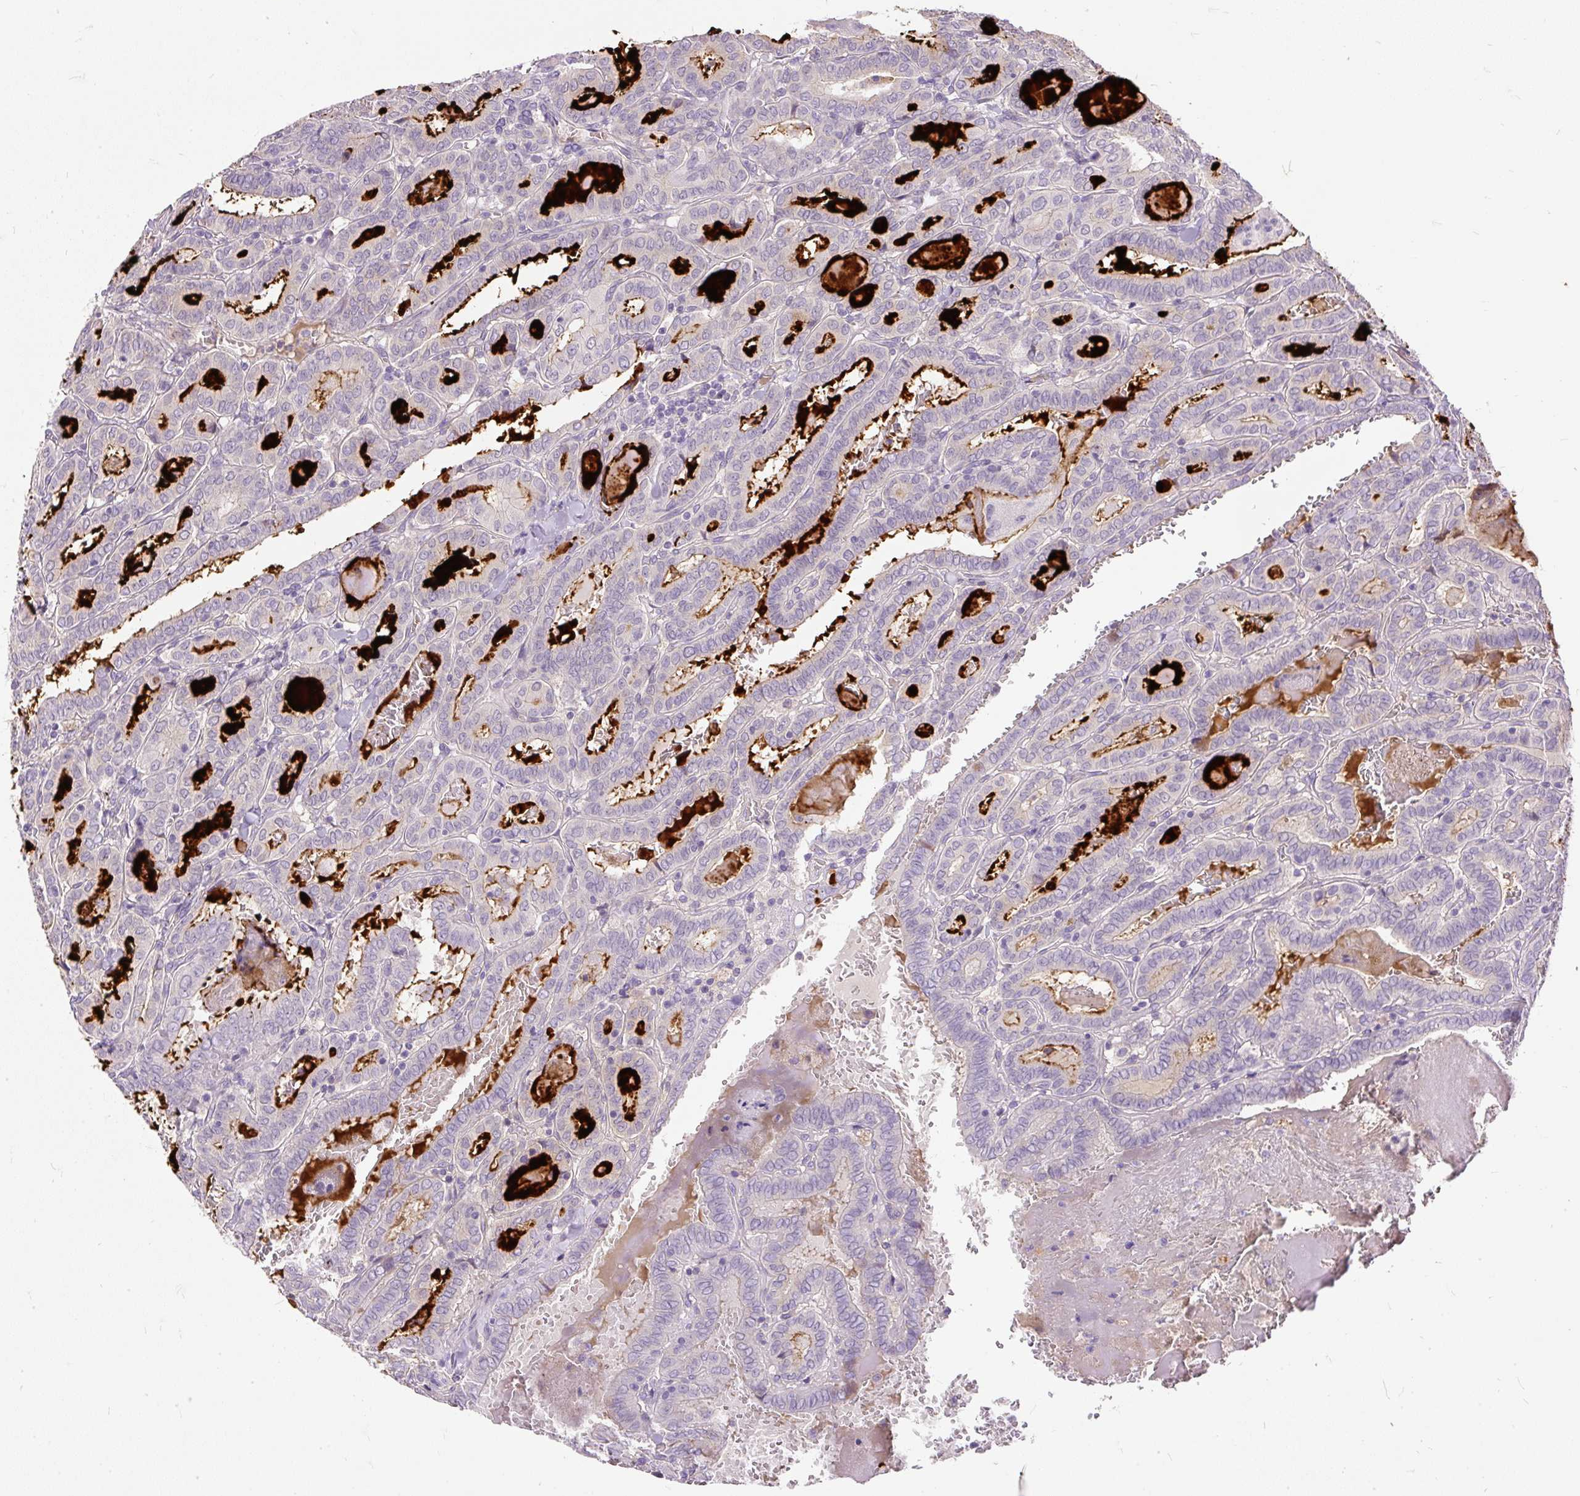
{"staining": {"intensity": "negative", "quantity": "none", "location": "none"}, "tissue": "thyroid cancer", "cell_type": "Tumor cells", "image_type": "cancer", "snomed": [{"axis": "morphology", "description": "Papillary adenocarcinoma, NOS"}, {"axis": "topography", "description": "Thyroid gland"}], "caption": "This photomicrograph is of thyroid papillary adenocarcinoma stained with IHC to label a protein in brown with the nuclei are counter-stained blue. There is no expression in tumor cells.", "gene": "KRTAP20-3", "patient": {"sex": "female", "age": 72}}